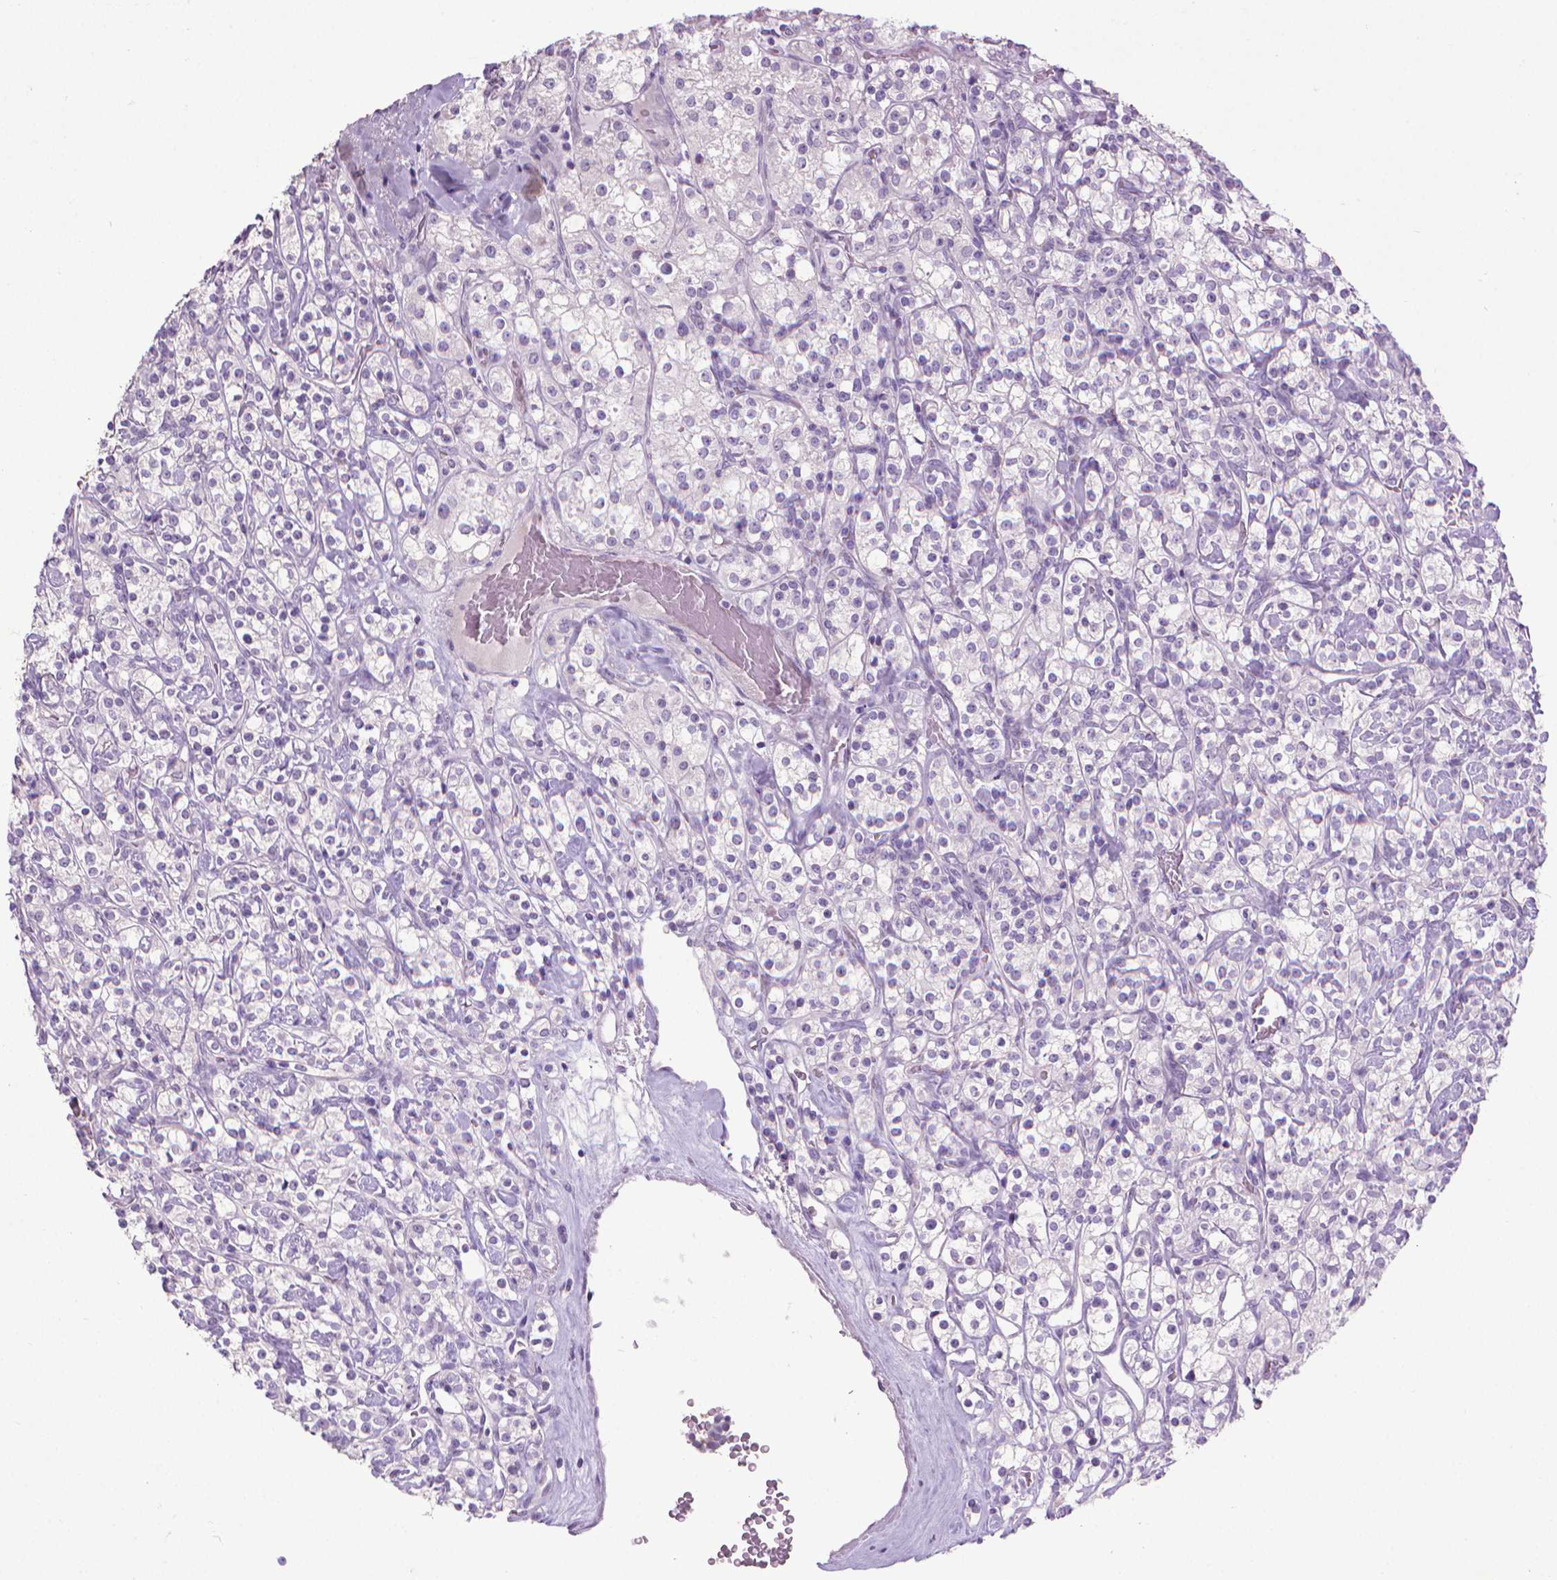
{"staining": {"intensity": "negative", "quantity": "none", "location": "none"}, "tissue": "renal cancer", "cell_type": "Tumor cells", "image_type": "cancer", "snomed": [{"axis": "morphology", "description": "Adenocarcinoma, NOS"}, {"axis": "topography", "description": "Kidney"}], "caption": "The immunohistochemistry histopathology image has no significant expression in tumor cells of adenocarcinoma (renal) tissue. Brightfield microscopy of immunohistochemistry stained with DAB (3,3'-diaminobenzidine) (brown) and hematoxylin (blue), captured at high magnification.", "gene": "KRT5", "patient": {"sex": "male", "age": 77}}